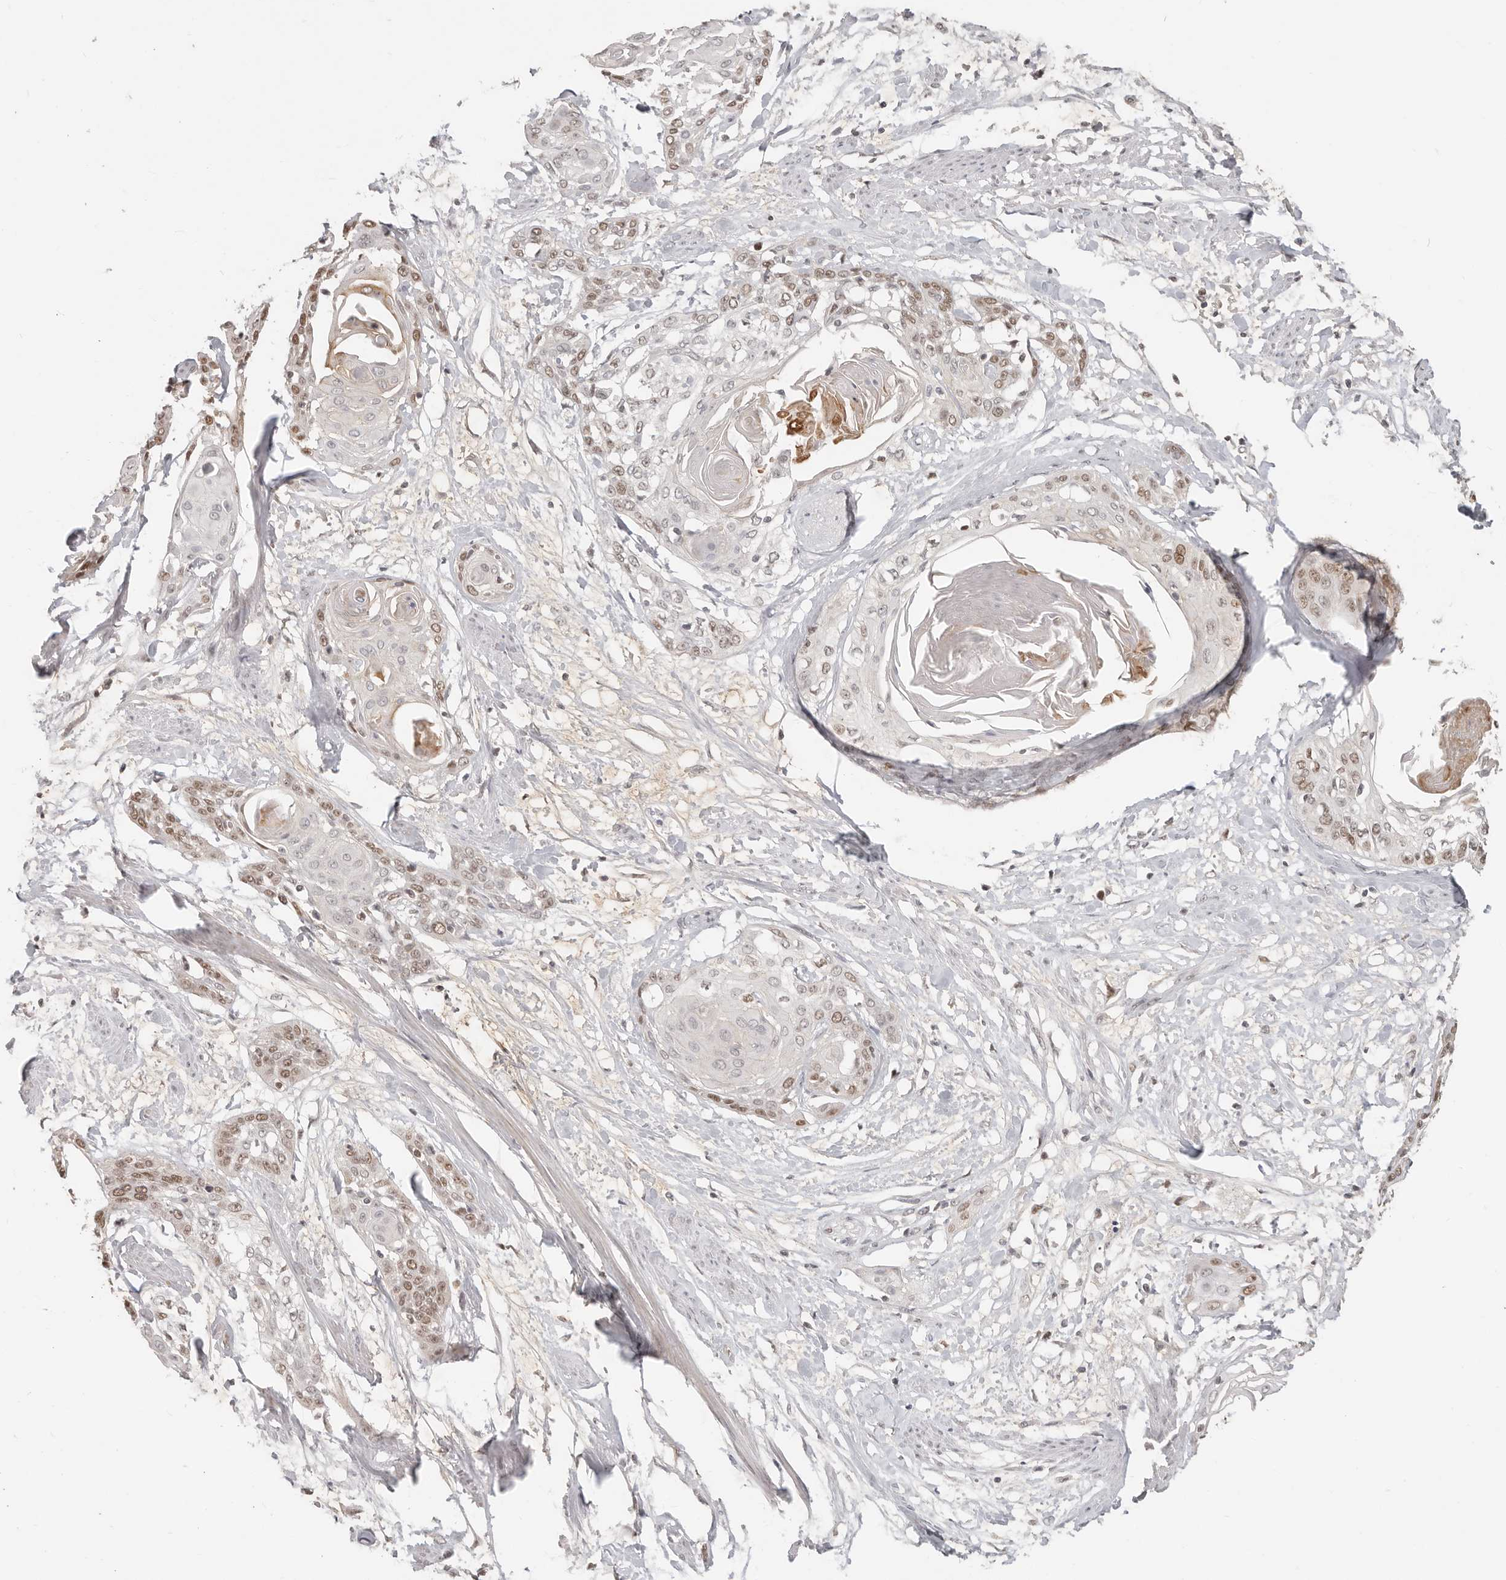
{"staining": {"intensity": "moderate", "quantity": ">75%", "location": "nuclear"}, "tissue": "cervical cancer", "cell_type": "Tumor cells", "image_type": "cancer", "snomed": [{"axis": "morphology", "description": "Squamous cell carcinoma, NOS"}, {"axis": "topography", "description": "Cervix"}], "caption": "Squamous cell carcinoma (cervical) stained with a brown dye displays moderate nuclear positive positivity in about >75% of tumor cells.", "gene": "RFC2", "patient": {"sex": "female", "age": 57}}